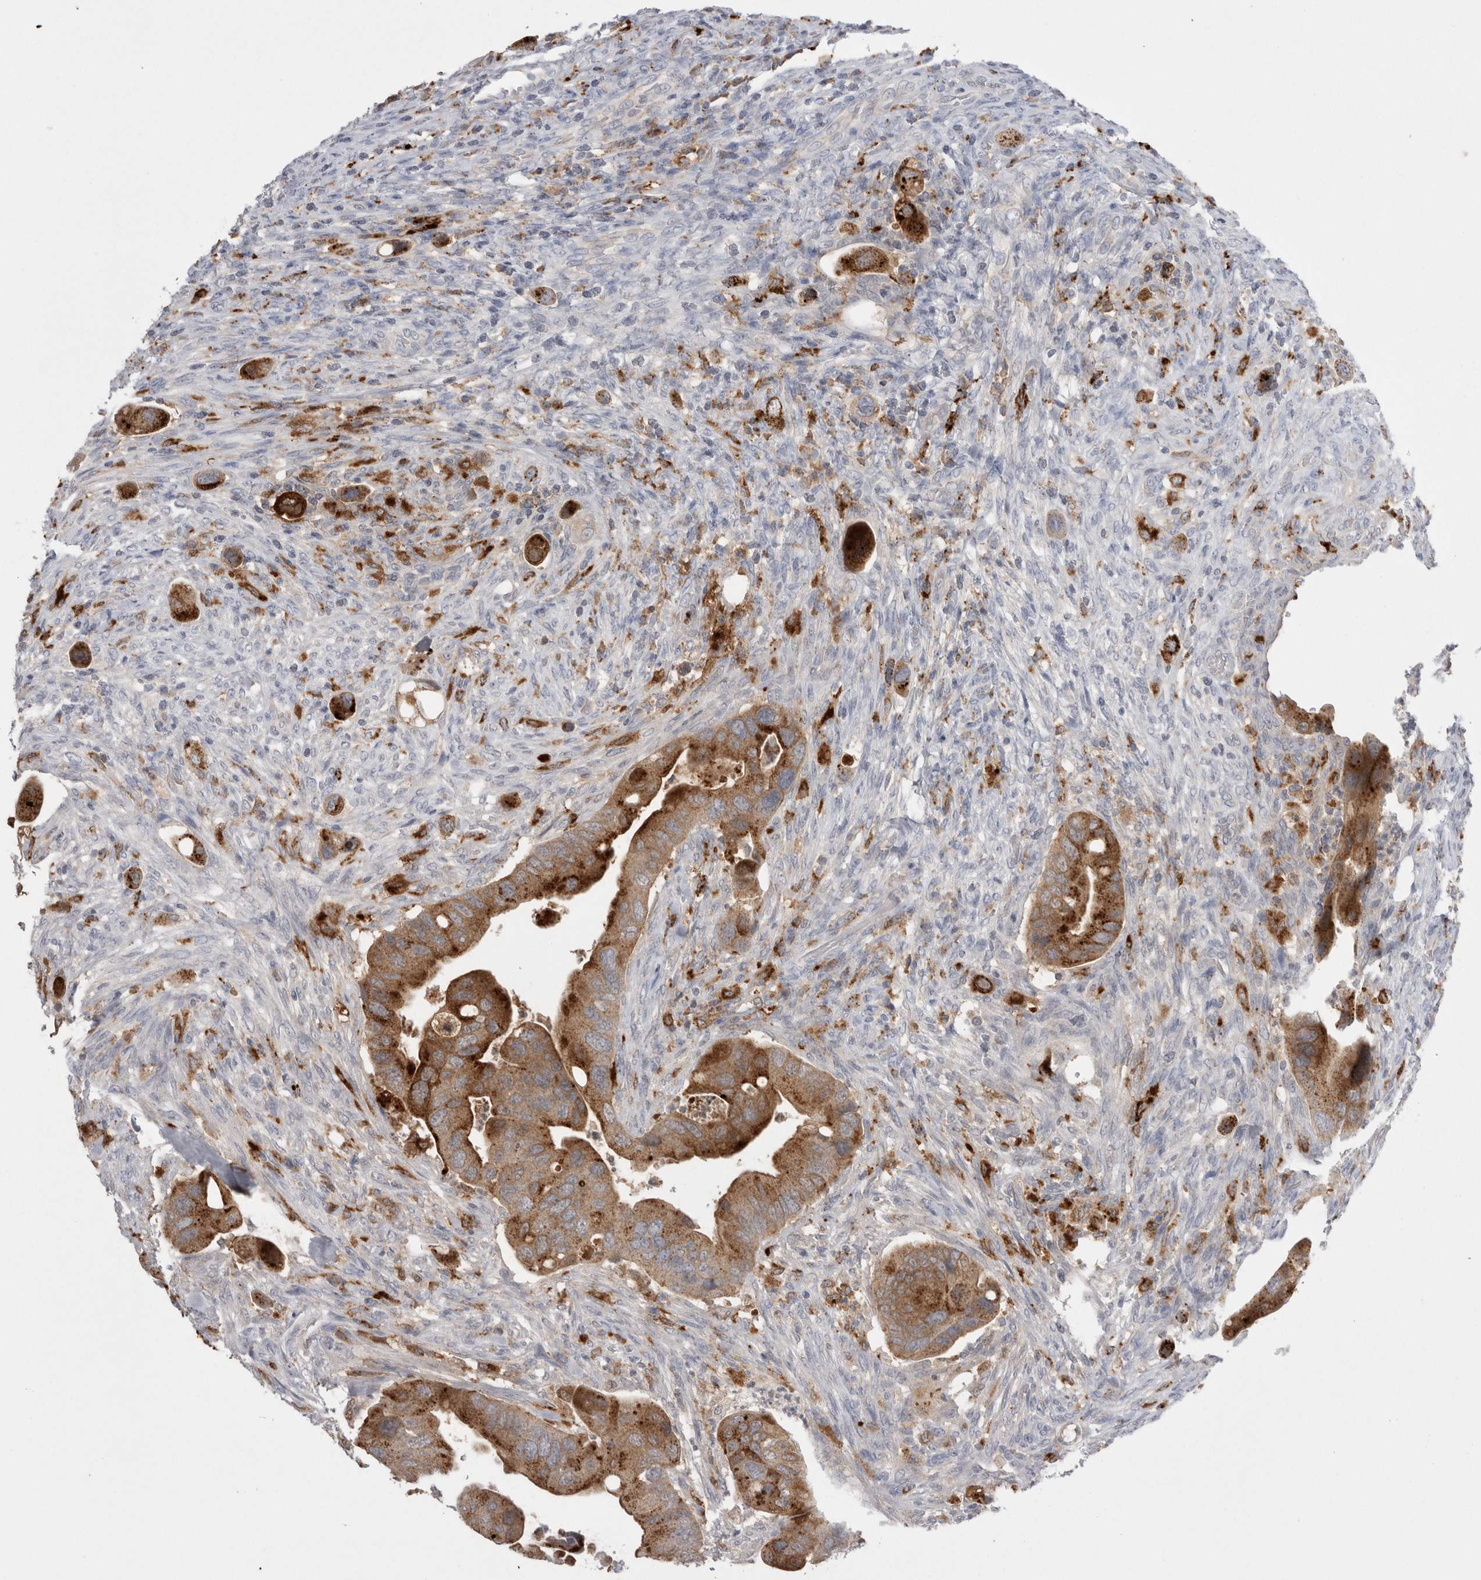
{"staining": {"intensity": "moderate", "quantity": ">75%", "location": "cytoplasmic/membranous"}, "tissue": "colorectal cancer", "cell_type": "Tumor cells", "image_type": "cancer", "snomed": [{"axis": "morphology", "description": "Adenocarcinoma, NOS"}, {"axis": "topography", "description": "Rectum"}], "caption": "Immunohistochemical staining of adenocarcinoma (colorectal) displays moderate cytoplasmic/membranous protein positivity in about >75% of tumor cells.", "gene": "EPDR1", "patient": {"sex": "female", "age": 57}}